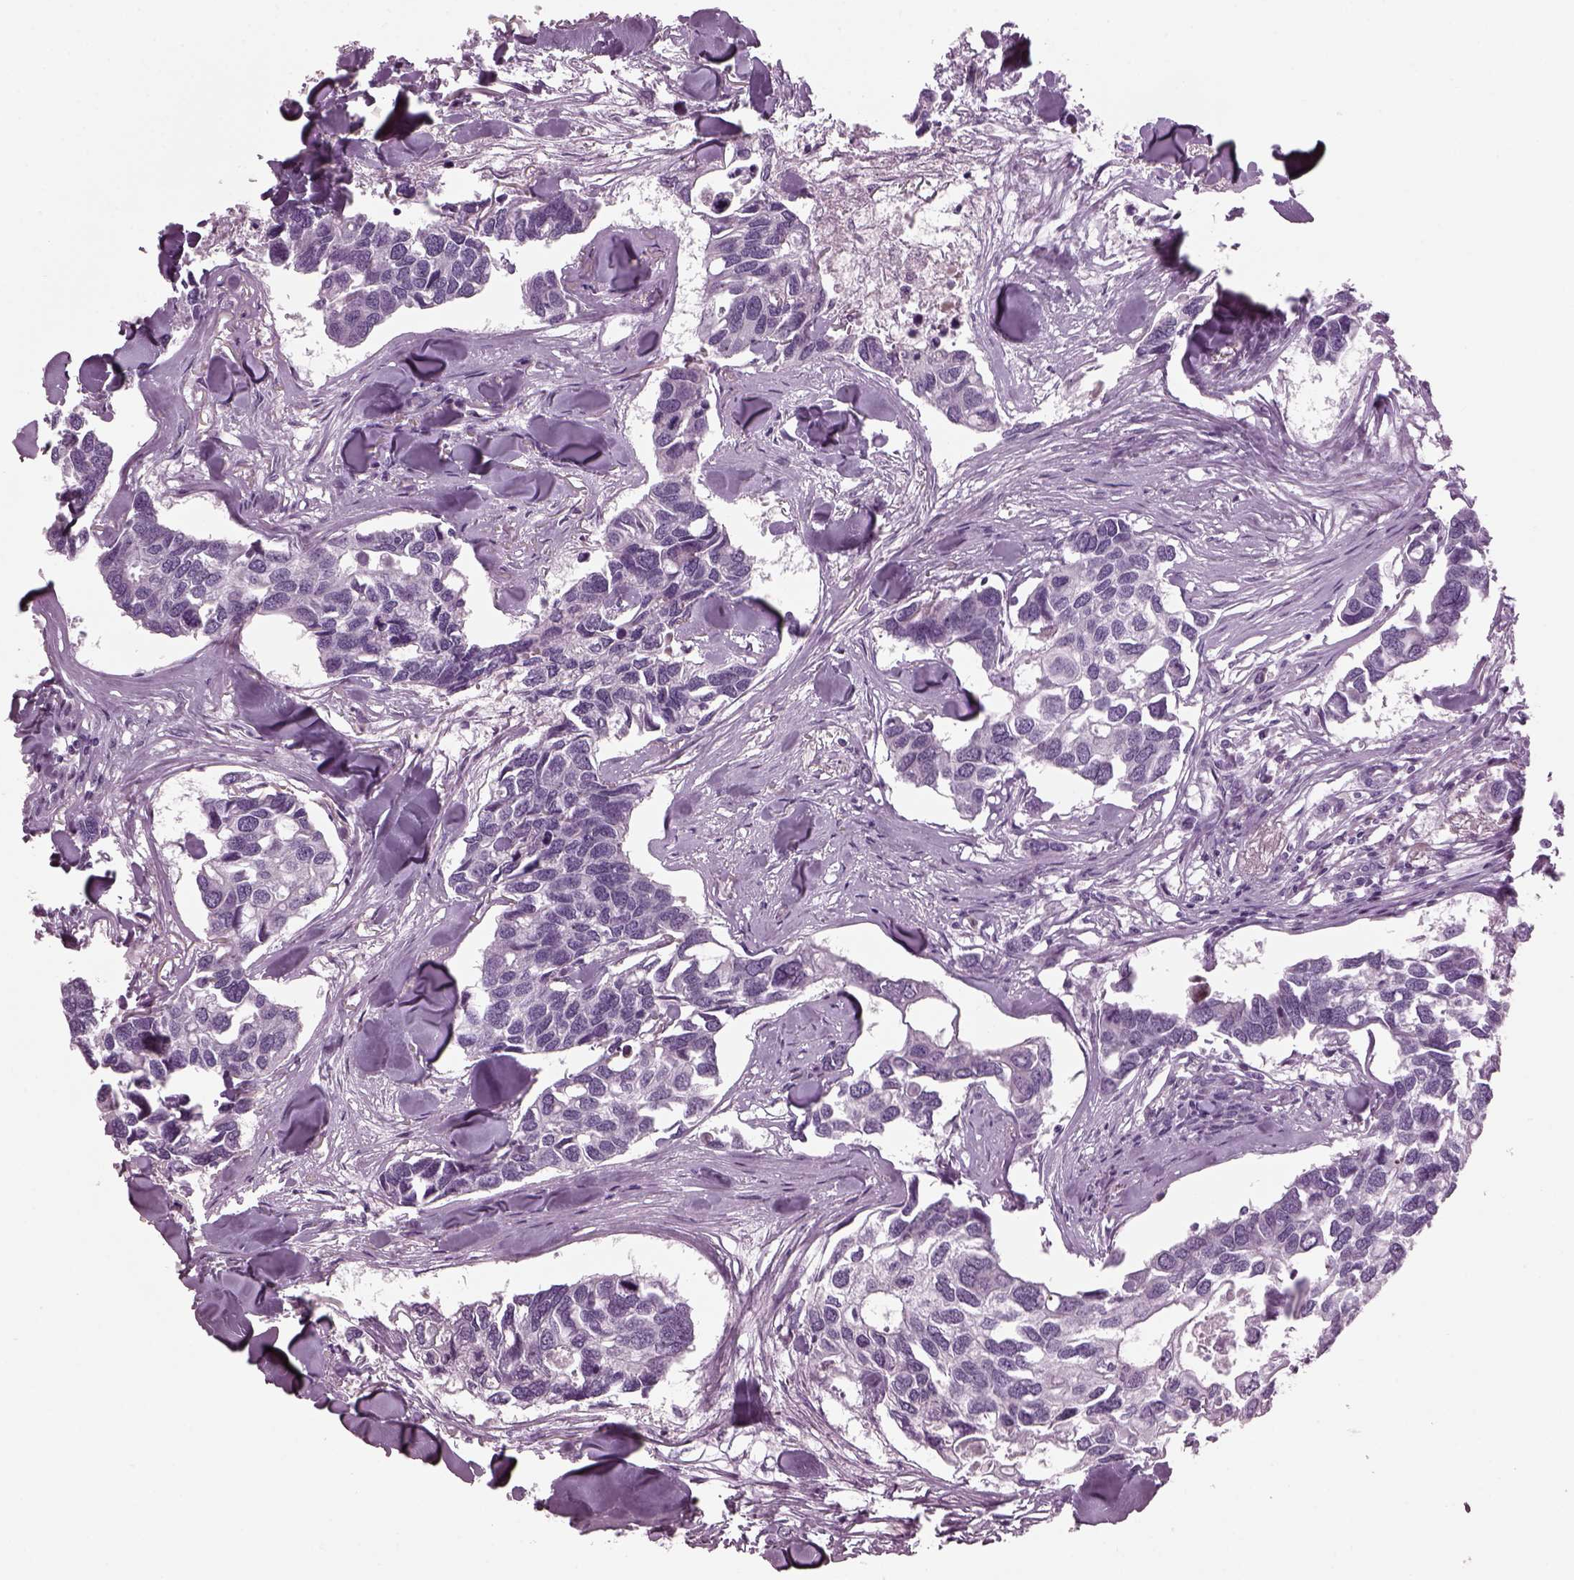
{"staining": {"intensity": "negative", "quantity": "none", "location": "none"}, "tissue": "breast cancer", "cell_type": "Tumor cells", "image_type": "cancer", "snomed": [{"axis": "morphology", "description": "Duct carcinoma"}, {"axis": "topography", "description": "Breast"}], "caption": "This is a micrograph of immunohistochemistry staining of breast cancer, which shows no positivity in tumor cells.", "gene": "DPYSL5", "patient": {"sex": "female", "age": 83}}